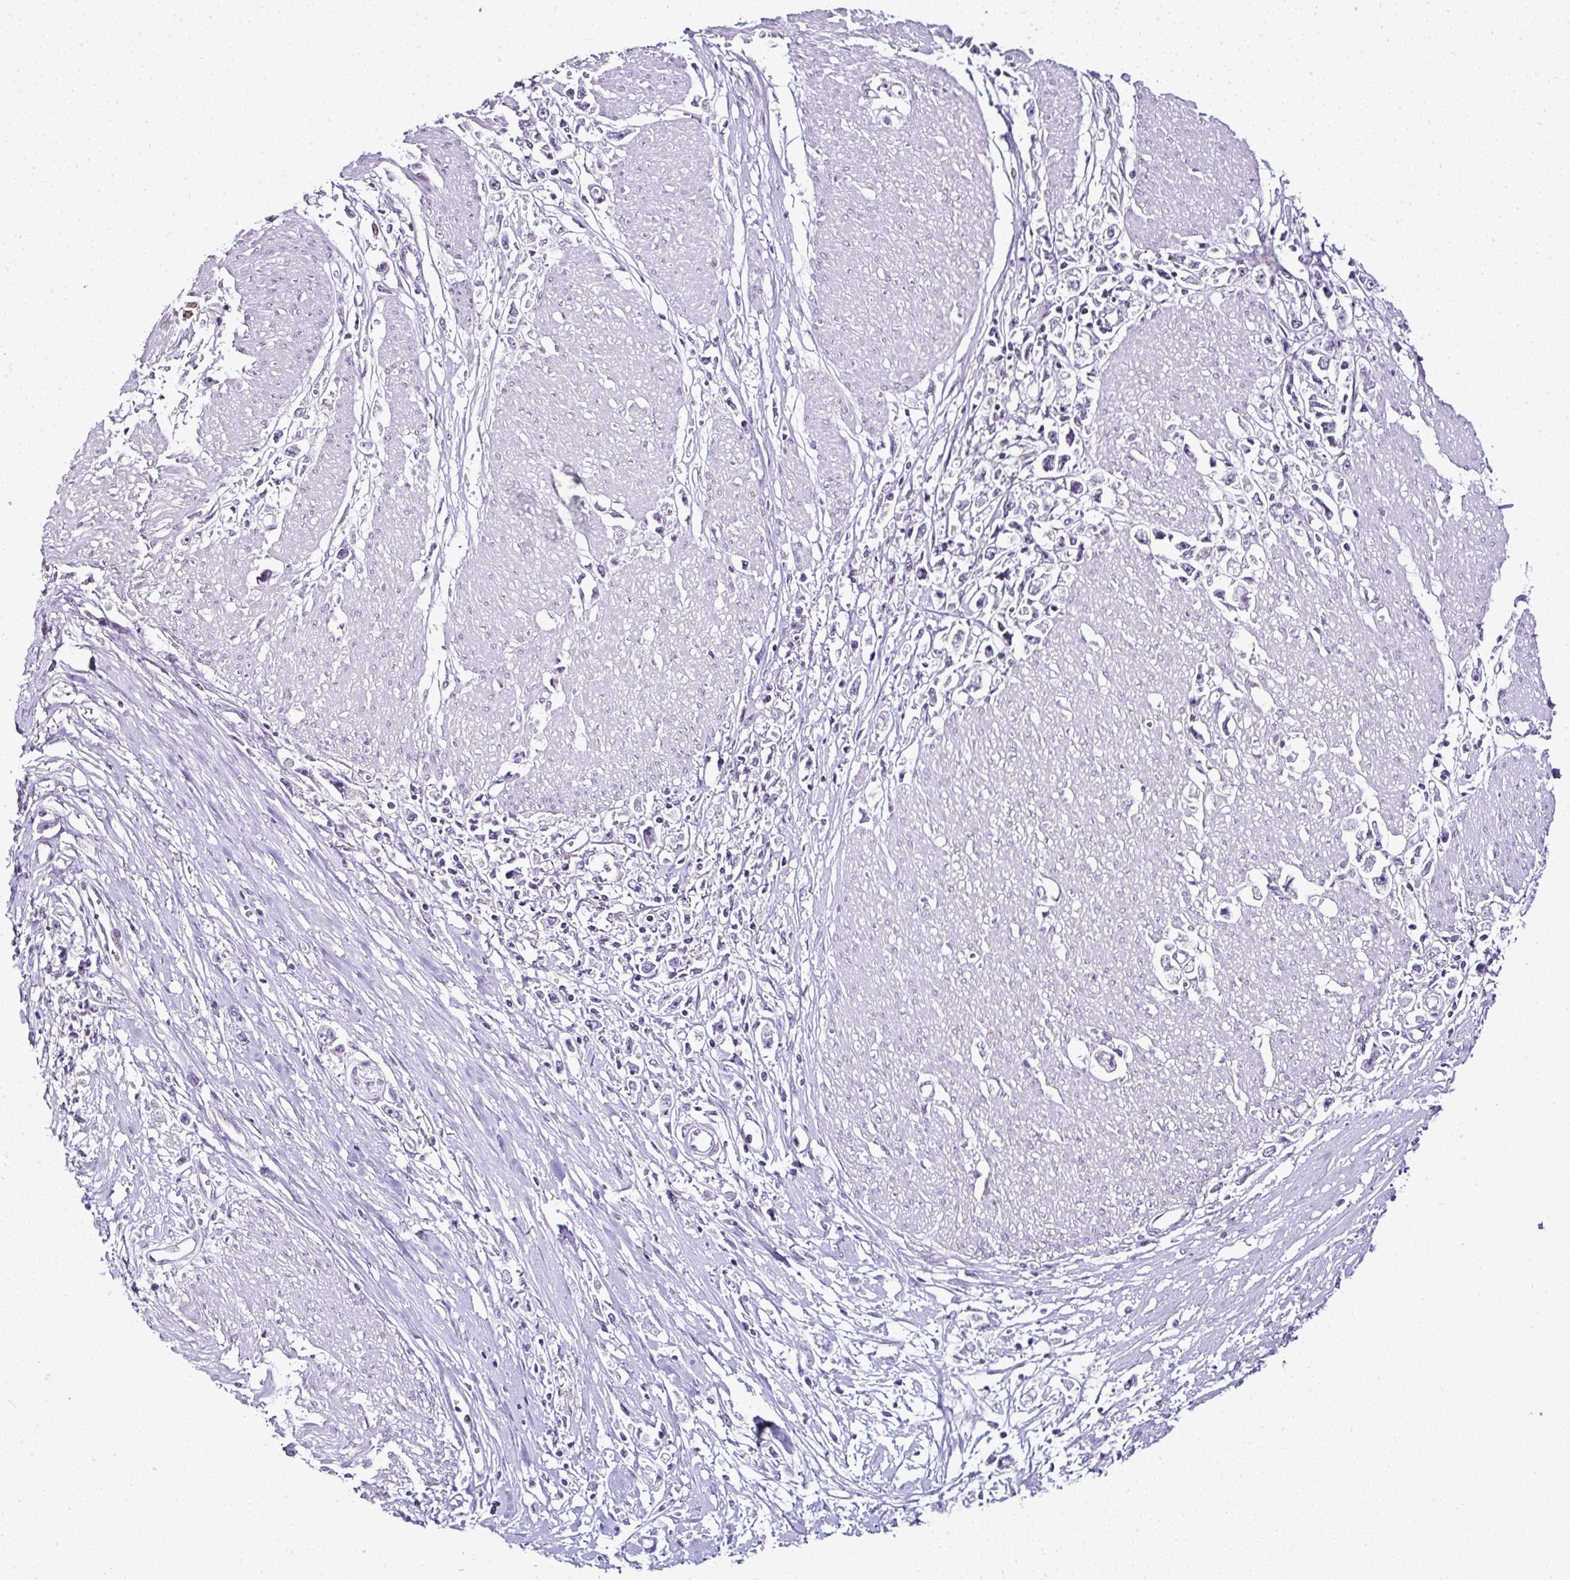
{"staining": {"intensity": "negative", "quantity": "none", "location": "none"}, "tissue": "stomach cancer", "cell_type": "Tumor cells", "image_type": "cancer", "snomed": [{"axis": "morphology", "description": "Adenocarcinoma, NOS"}, {"axis": "topography", "description": "Stomach"}], "caption": "The micrograph displays no staining of tumor cells in stomach adenocarcinoma. The staining was performed using DAB to visualize the protein expression in brown, while the nuclei were stained in blue with hematoxylin (Magnification: 20x).", "gene": "SERPINB3", "patient": {"sex": "female", "age": 59}}